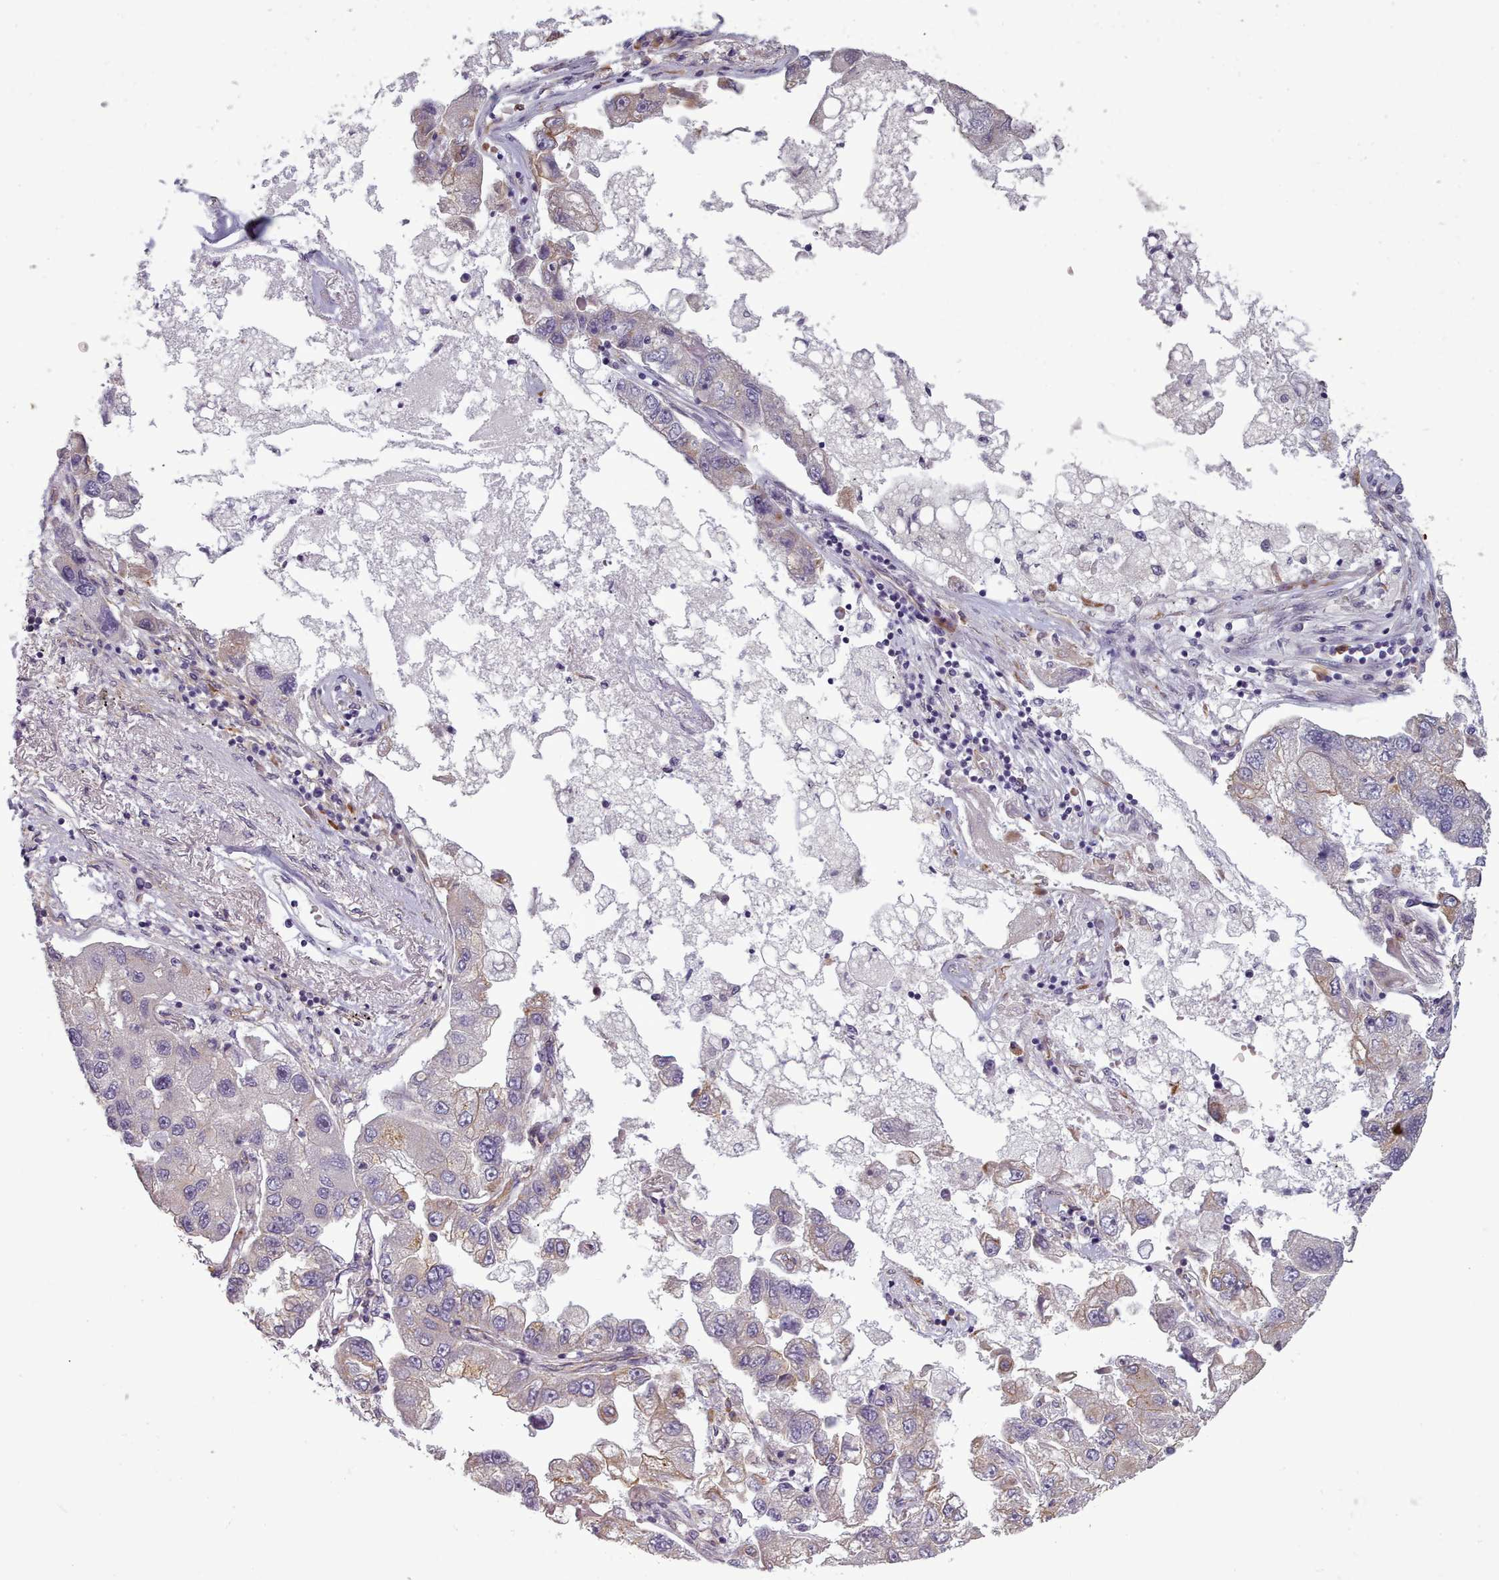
{"staining": {"intensity": "negative", "quantity": "none", "location": "none"}, "tissue": "lung cancer", "cell_type": "Tumor cells", "image_type": "cancer", "snomed": [{"axis": "morphology", "description": "Adenocarcinoma, NOS"}, {"axis": "topography", "description": "Lung"}], "caption": "A micrograph of human lung adenocarcinoma is negative for staining in tumor cells. Nuclei are stained in blue.", "gene": "PLD4", "patient": {"sex": "female", "age": 54}}